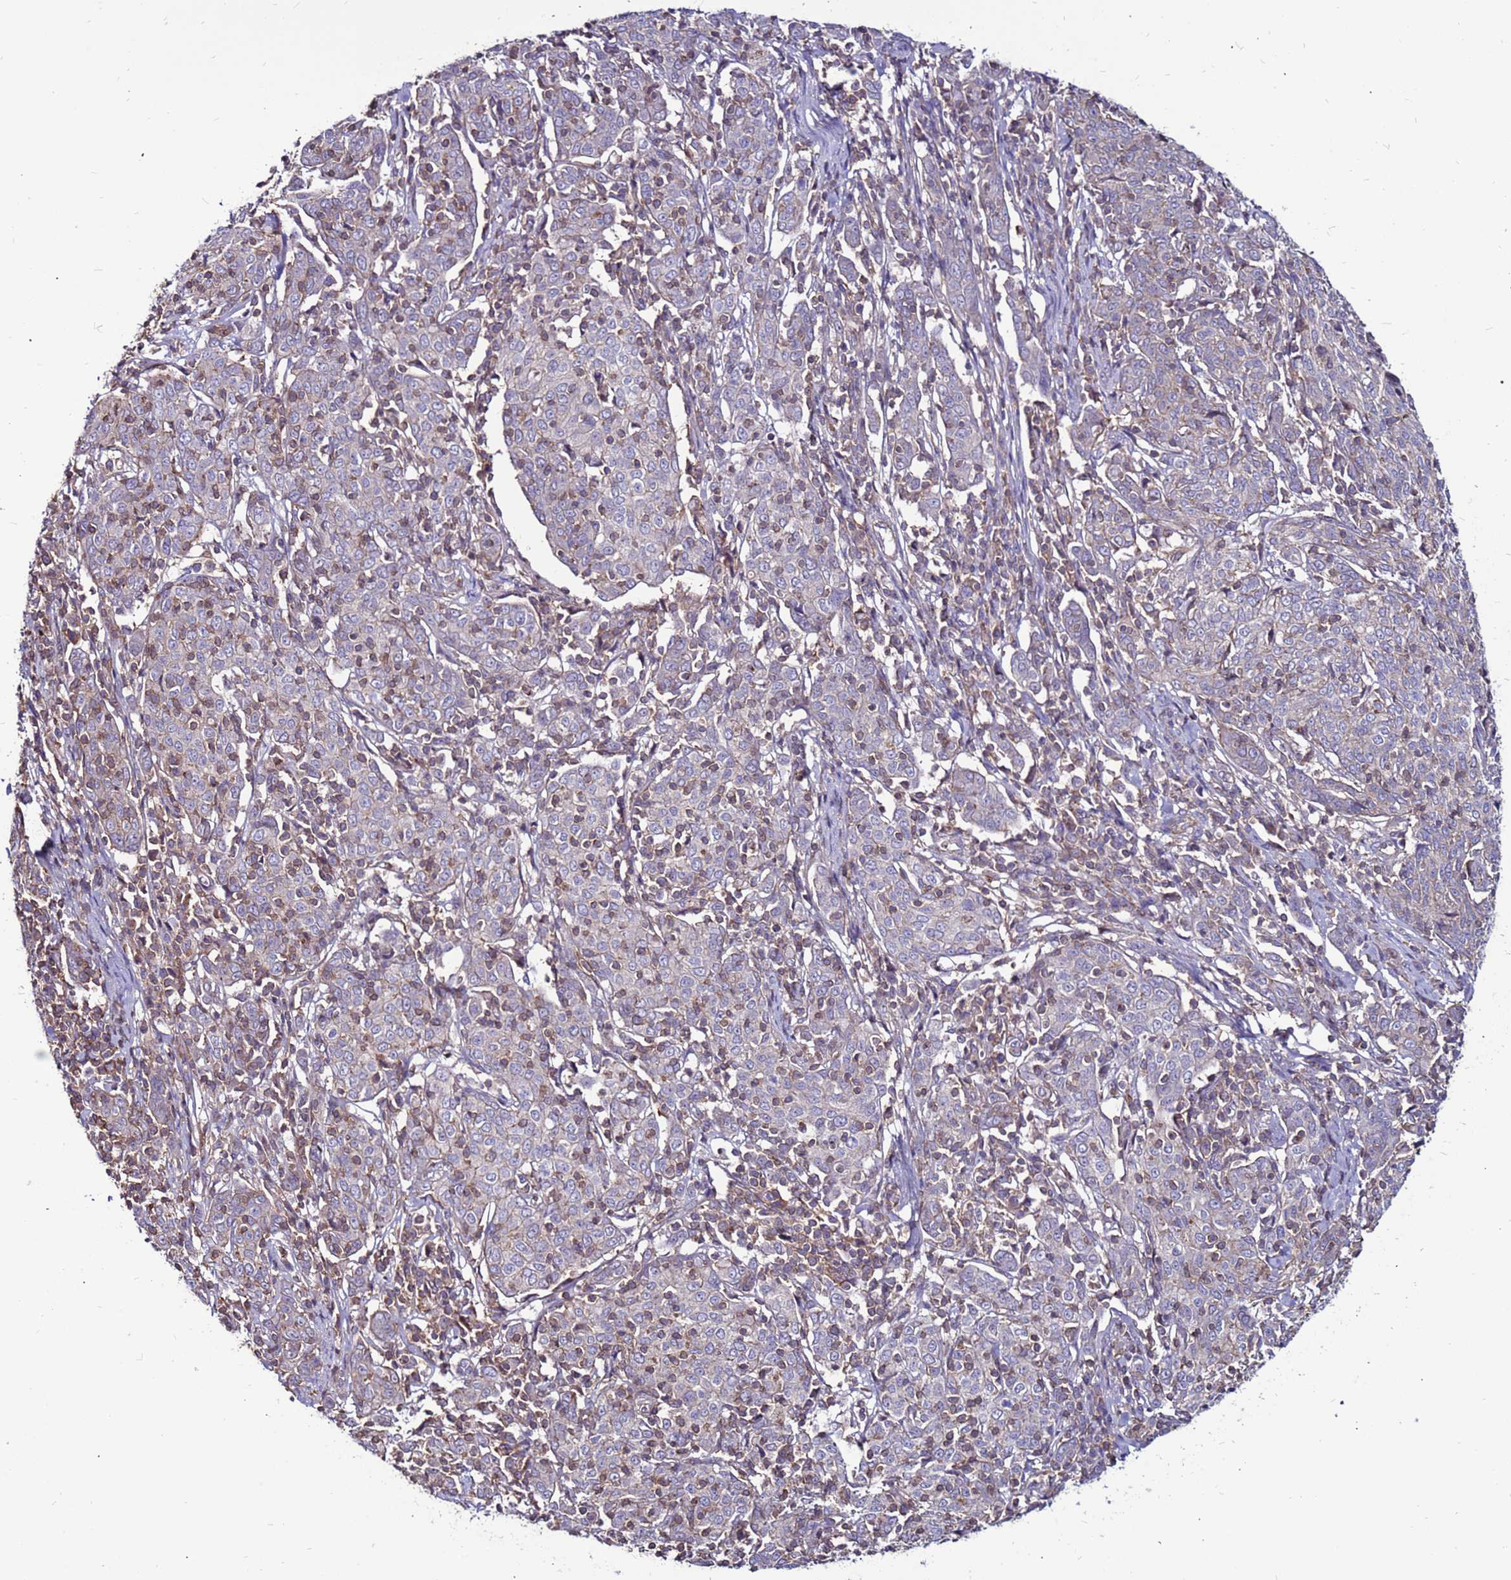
{"staining": {"intensity": "negative", "quantity": "none", "location": "none"}, "tissue": "cervical cancer", "cell_type": "Tumor cells", "image_type": "cancer", "snomed": [{"axis": "morphology", "description": "Squamous cell carcinoma, NOS"}, {"axis": "topography", "description": "Cervix"}], "caption": "Cervical cancer (squamous cell carcinoma) was stained to show a protein in brown. There is no significant expression in tumor cells. The staining is performed using DAB (3,3'-diaminobenzidine) brown chromogen with nuclei counter-stained in using hematoxylin.", "gene": "NRN1L", "patient": {"sex": "female", "age": 67}}